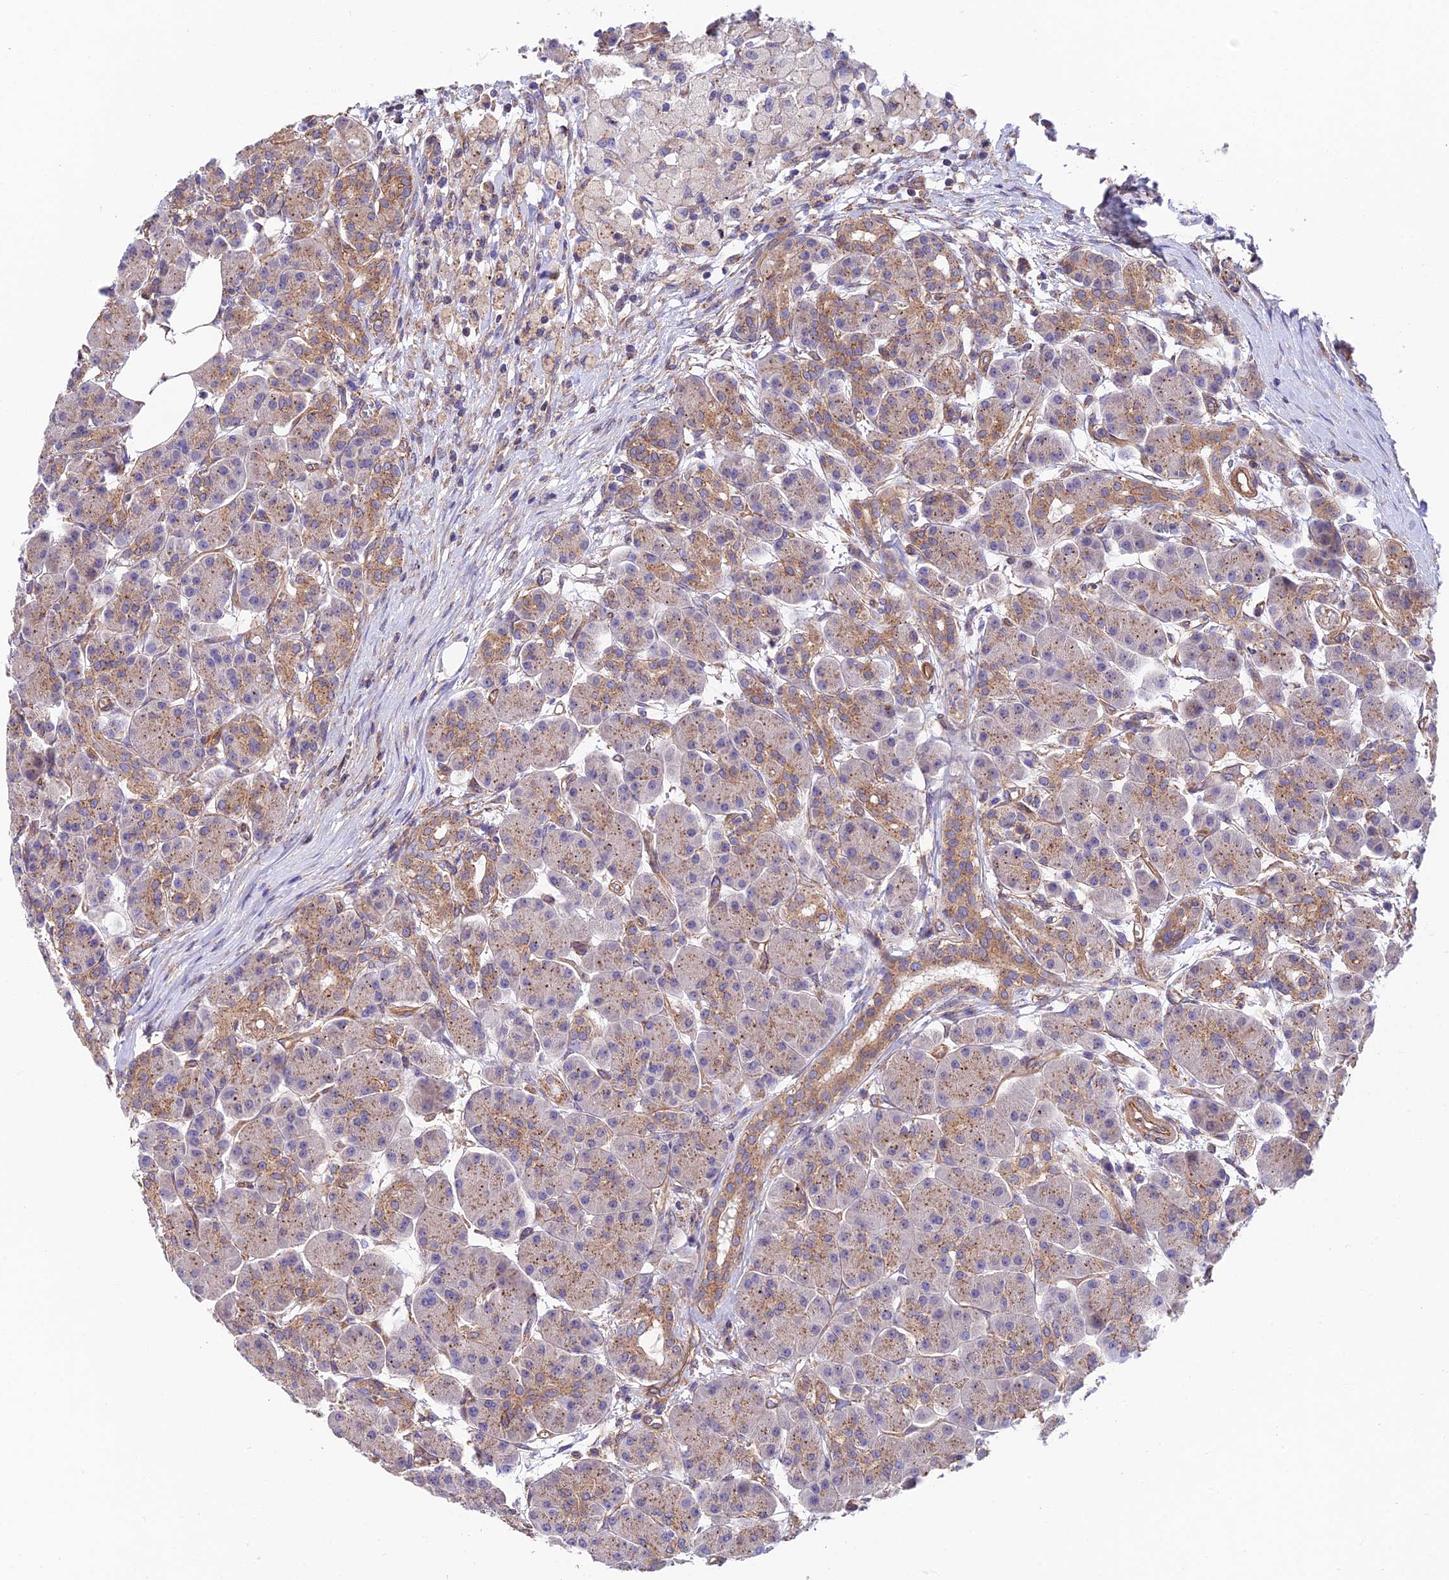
{"staining": {"intensity": "moderate", "quantity": ">75%", "location": "cytoplasmic/membranous"}, "tissue": "pancreas", "cell_type": "Exocrine glandular cells", "image_type": "normal", "snomed": [{"axis": "morphology", "description": "Normal tissue, NOS"}, {"axis": "topography", "description": "Pancreas"}], "caption": "Exocrine glandular cells demonstrate medium levels of moderate cytoplasmic/membranous staining in about >75% of cells in benign pancreas.", "gene": "QRFP", "patient": {"sex": "male", "age": 63}}